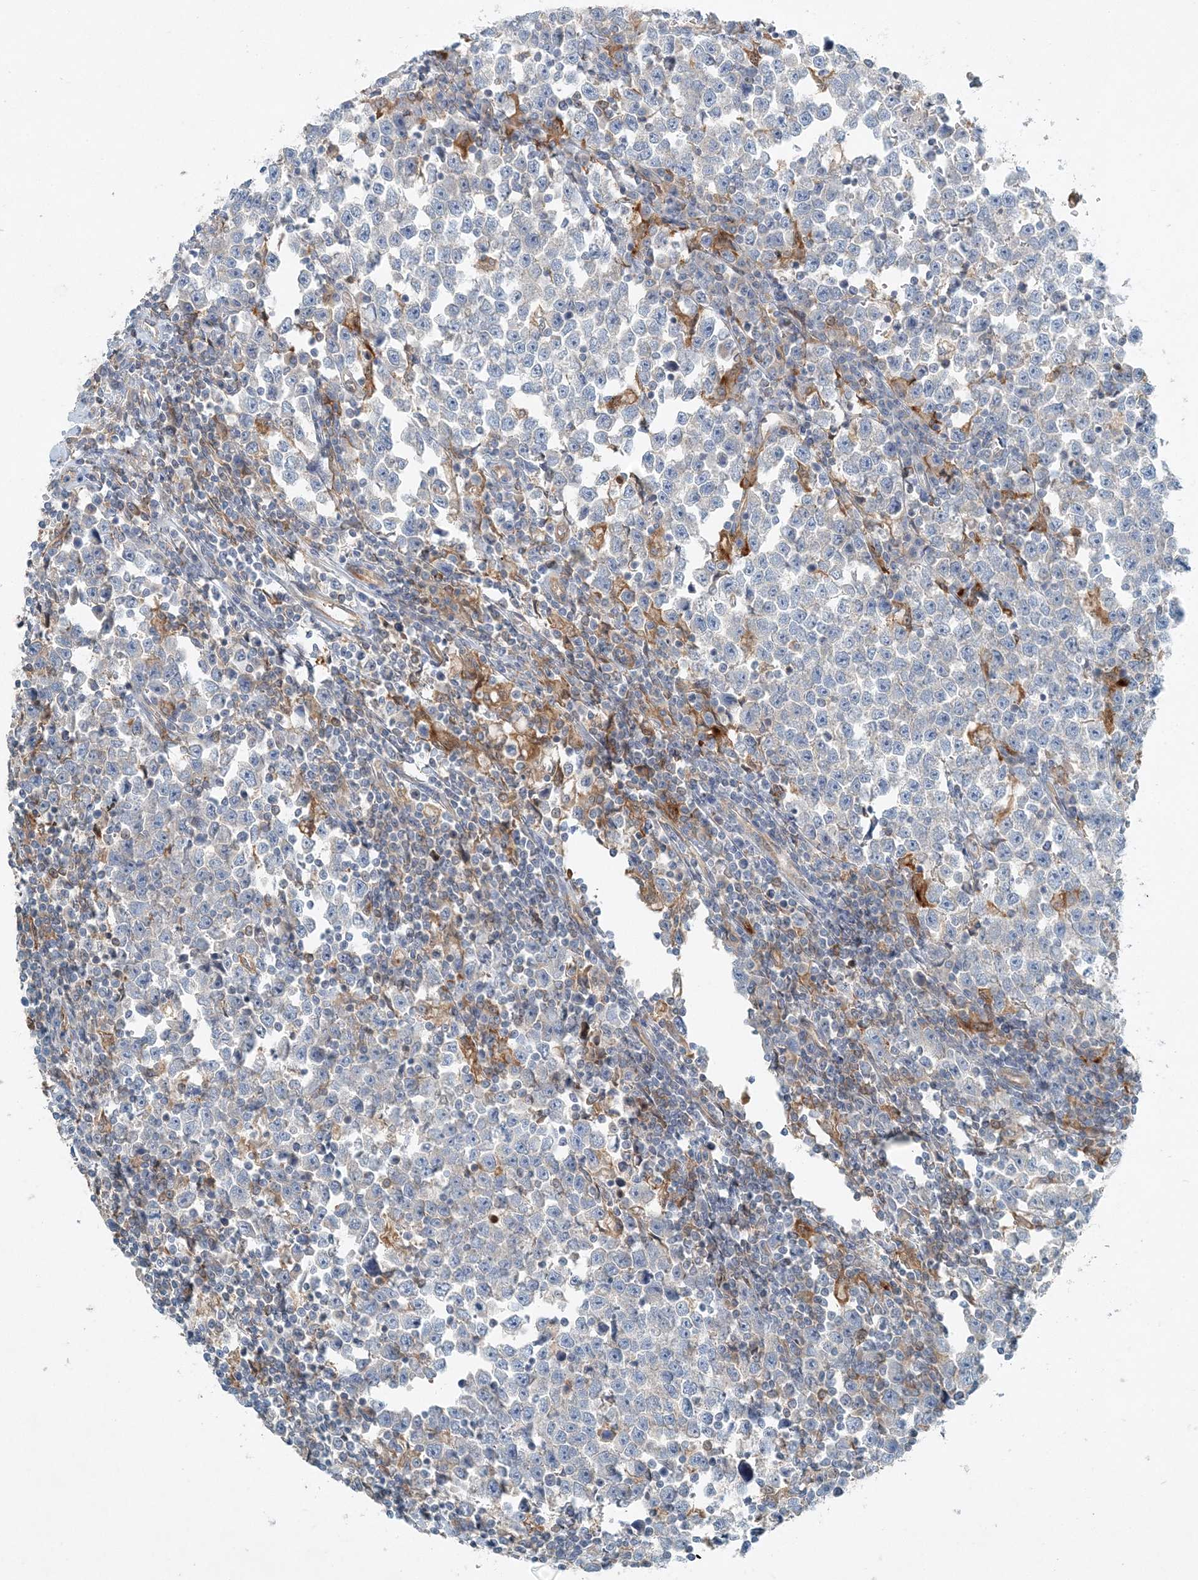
{"staining": {"intensity": "negative", "quantity": "none", "location": "none"}, "tissue": "testis cancer", "cell_type": "Tumor cells", "image_type": "cancer", "snomed": [{"axis": "morphology", "description": "Normal tissue, NOS"}, {"axis": "morphology", "description": "Seminoma, NOS"}, {"axis": "topography", "description": "Testis"}], "caption": "This image is of testis cancer stained with immunohistochemistry to label a protein in brown with the nuclei are counter-stained blue. There is no expression in tumor cells. (DAB (3,3'-diaminobenzidine) IHC visualized using brightfield microscopy, high magnification).", "gene": "ARMH1", "patient": {"sex": "male", "age": 43}}